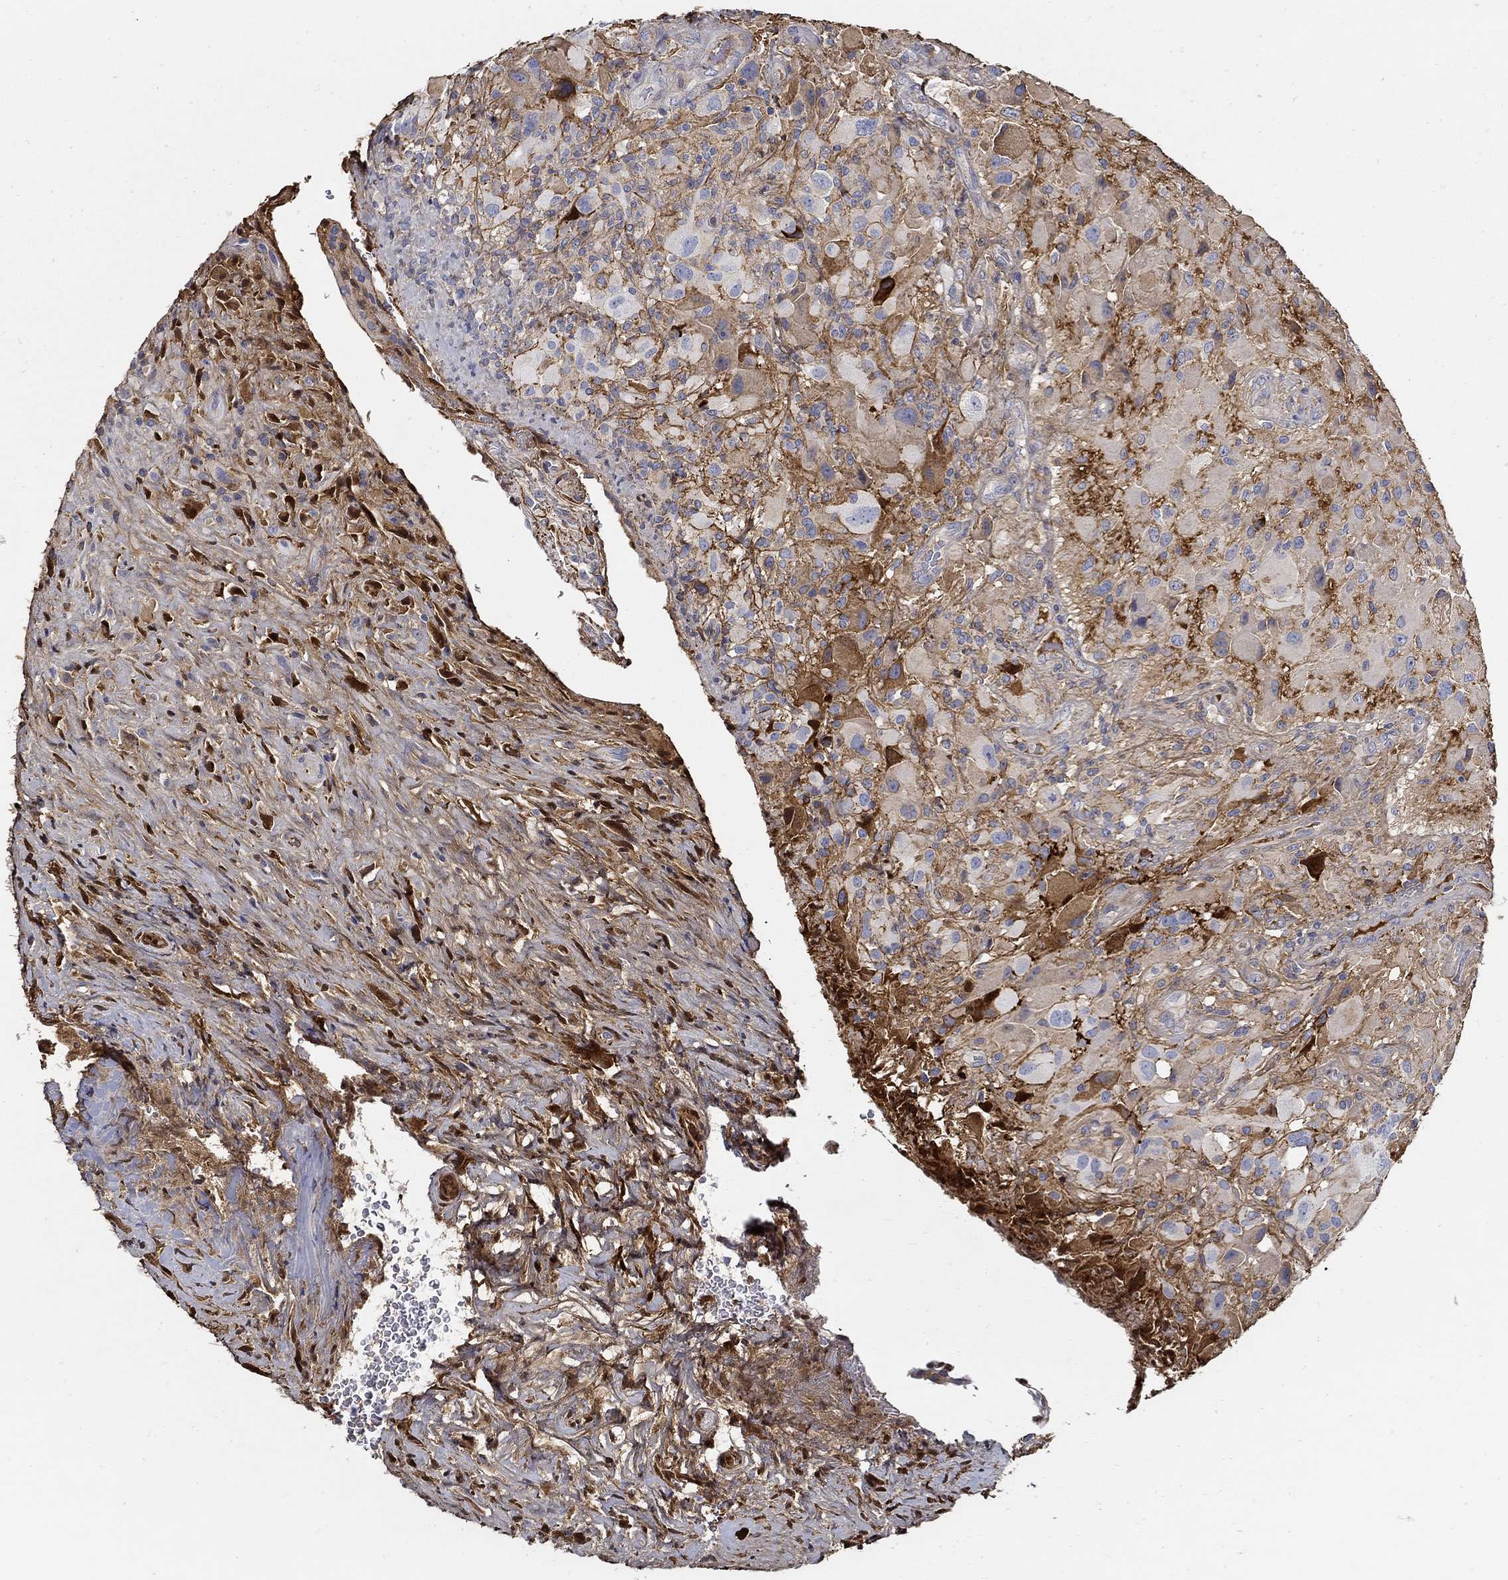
{"staining": {"intensity": "negative", "quantity": "none", "location": "none"}, "tissue": "glioma", "cell_type": "Tumor cells", "image_type": "cancer", "snomed": [{"axis": "morphology", "description": "Glioma, malignant, High grade"}, {"axis": "topography", "description": "Cerebral cortex"}], "caption": "The immunohistochemistry image has no significant positivity in tumor cells of high-grade glioma (malignant) tissue.", "gene": "TGFBI", "patient": {"sex": "male", "age": 35}}